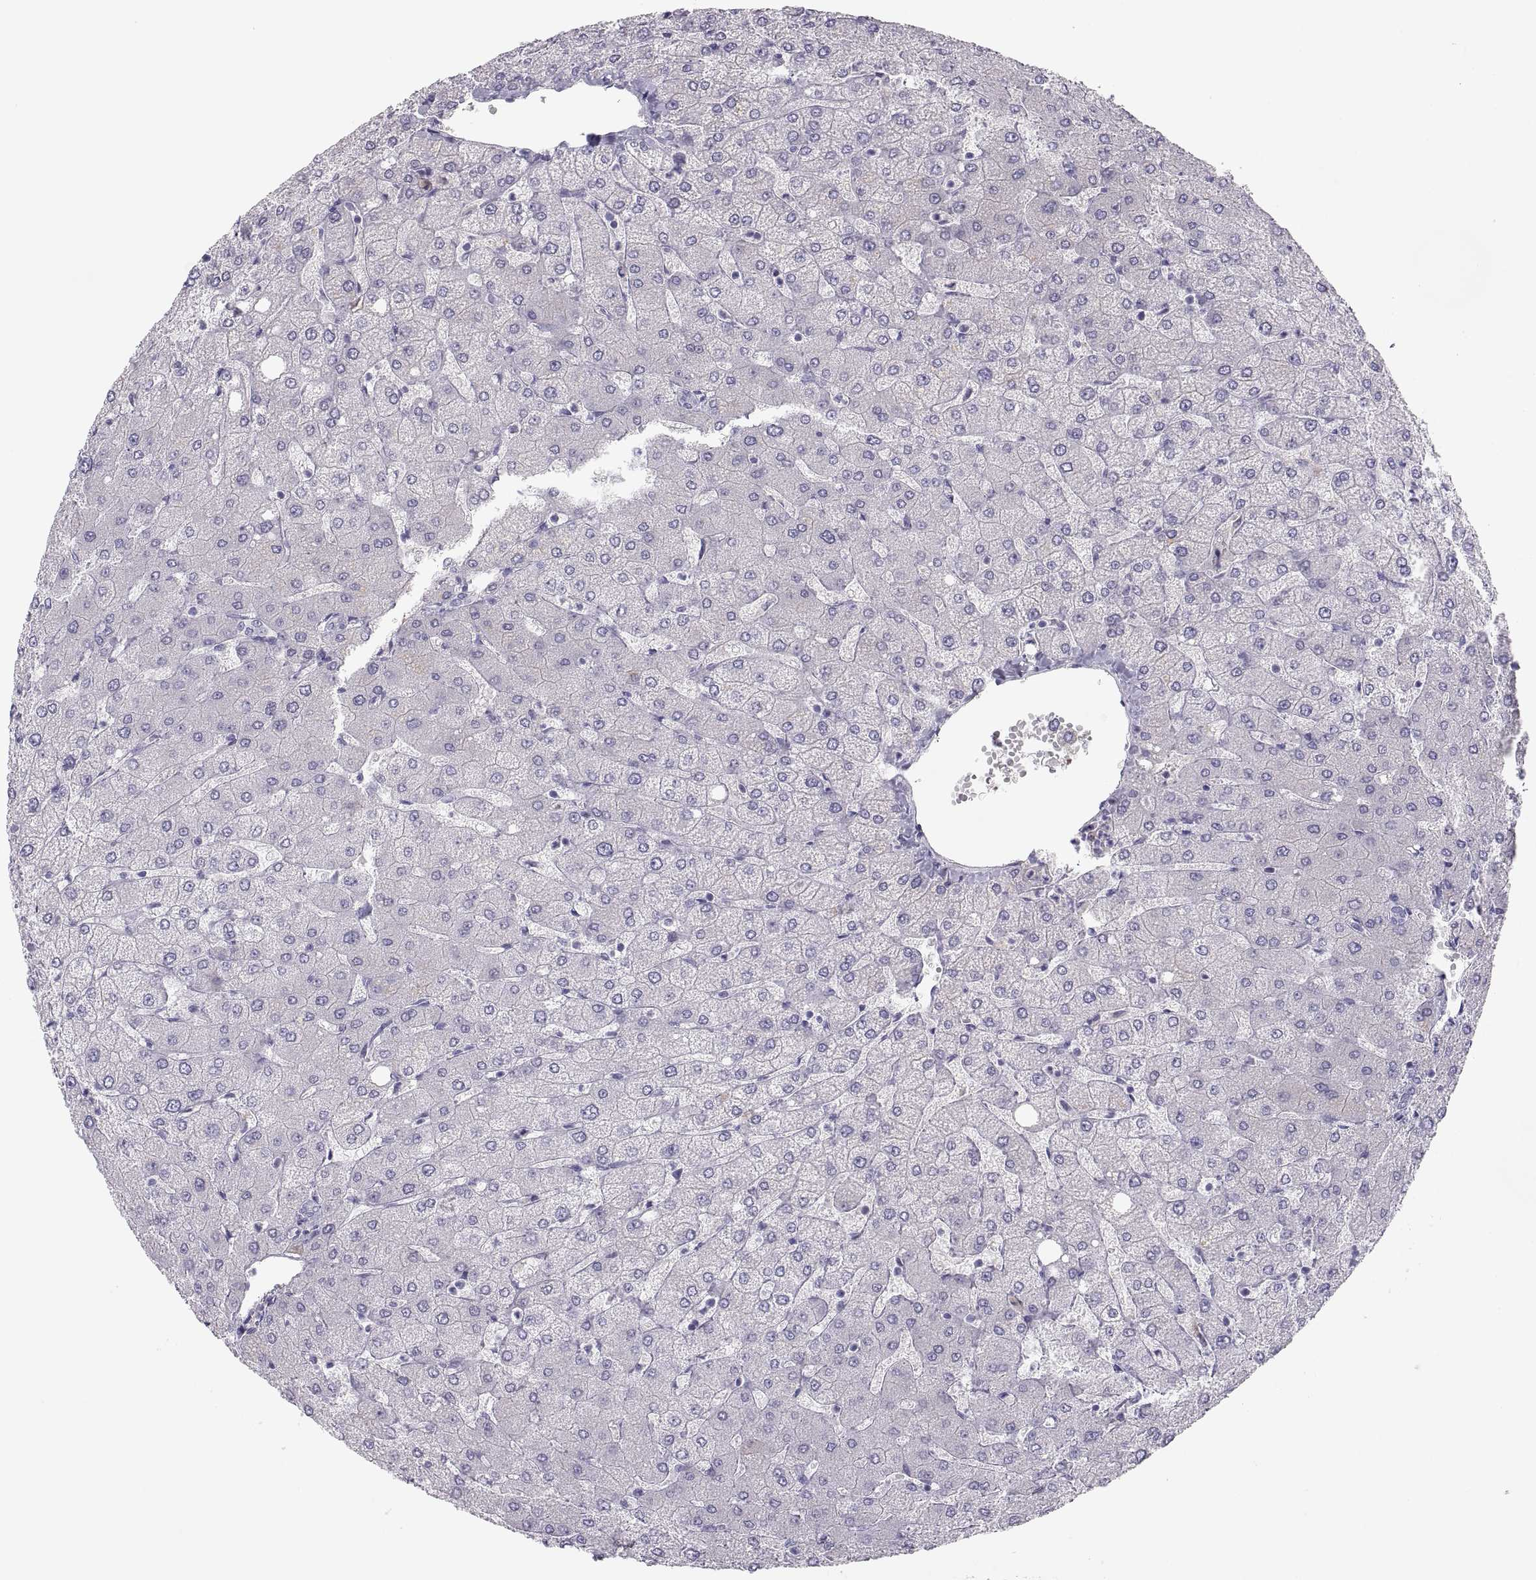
{"staining": {"intensity": "negative", "quantity": "none", "location": "none"}, "tissue": "liver", "cell_type": "Cholangiocytes", "image_type": "normal", "snomed": [{"axis": "morphology", "description": "Normal tissue, NOS"}, {"axis": "topography", "description": "Liver"}], "caption": "IHC of benign liver displays no expression in cholangiocytes.", "gene": "MAGEB2", "patient": {"sex": "female", "age": 54}}